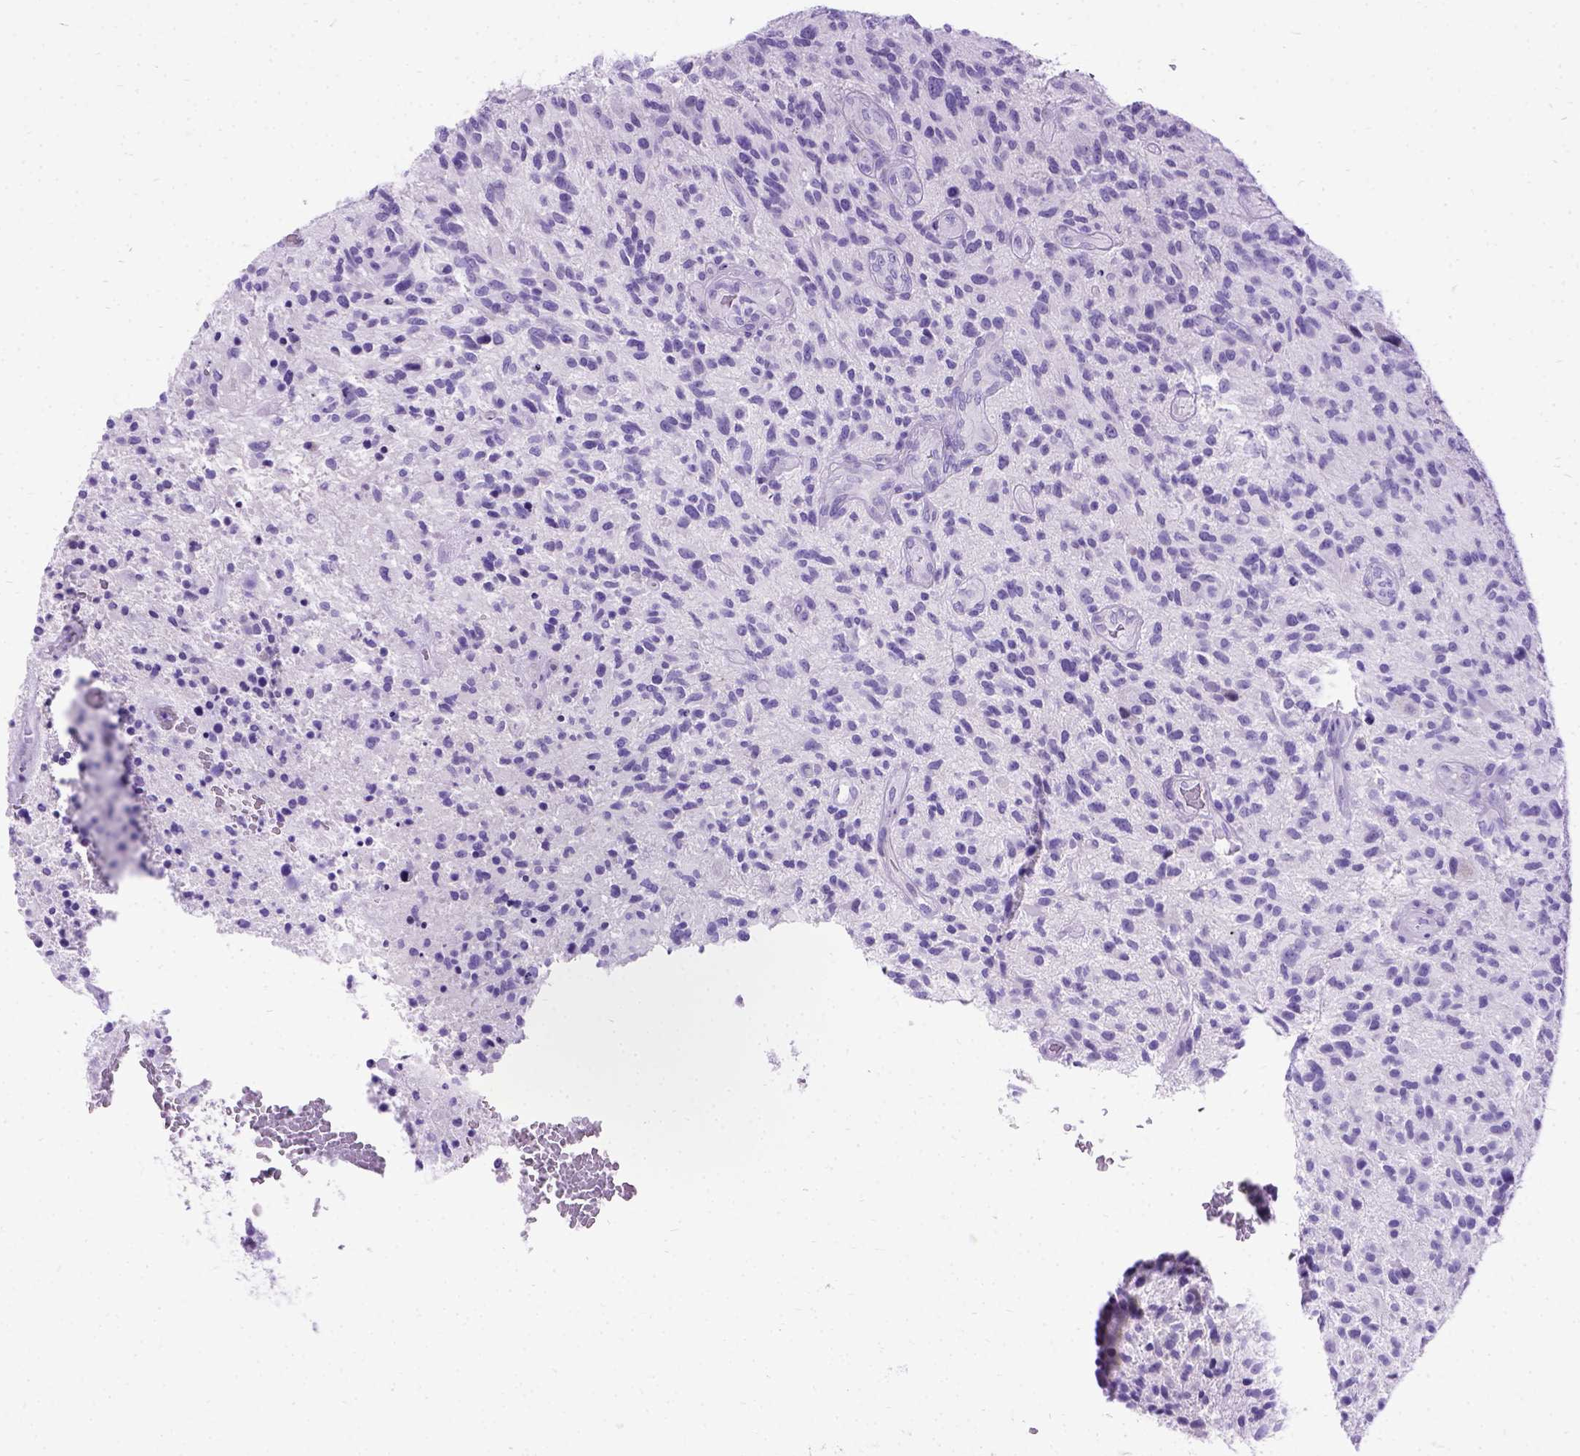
{"staining": {"intensity": "negative", "quantity": "none", "location": "none"}, "tissue": "glioma", "cell_type": "Tumor cells", "image_type": "cancer", "snomed": [{"axis": "morphology", "description": "Glioma, malignant, High grade"}, {"axis": "topography", "description": "Brain"}], "caption": "DAB (3,3'-diaminobenzidine) immunohistochemical staining of human high-grade glioma (malignant) shows no significant positivity in tumor cells. Brightfield microscopy of IHC stained with DAB (3,3'-diaminobenzidine) (brown) and hematoxylin (blue), captured at high magnification.", "gene": "PRG2", "patient": {"sex": "male", "age": 47}}